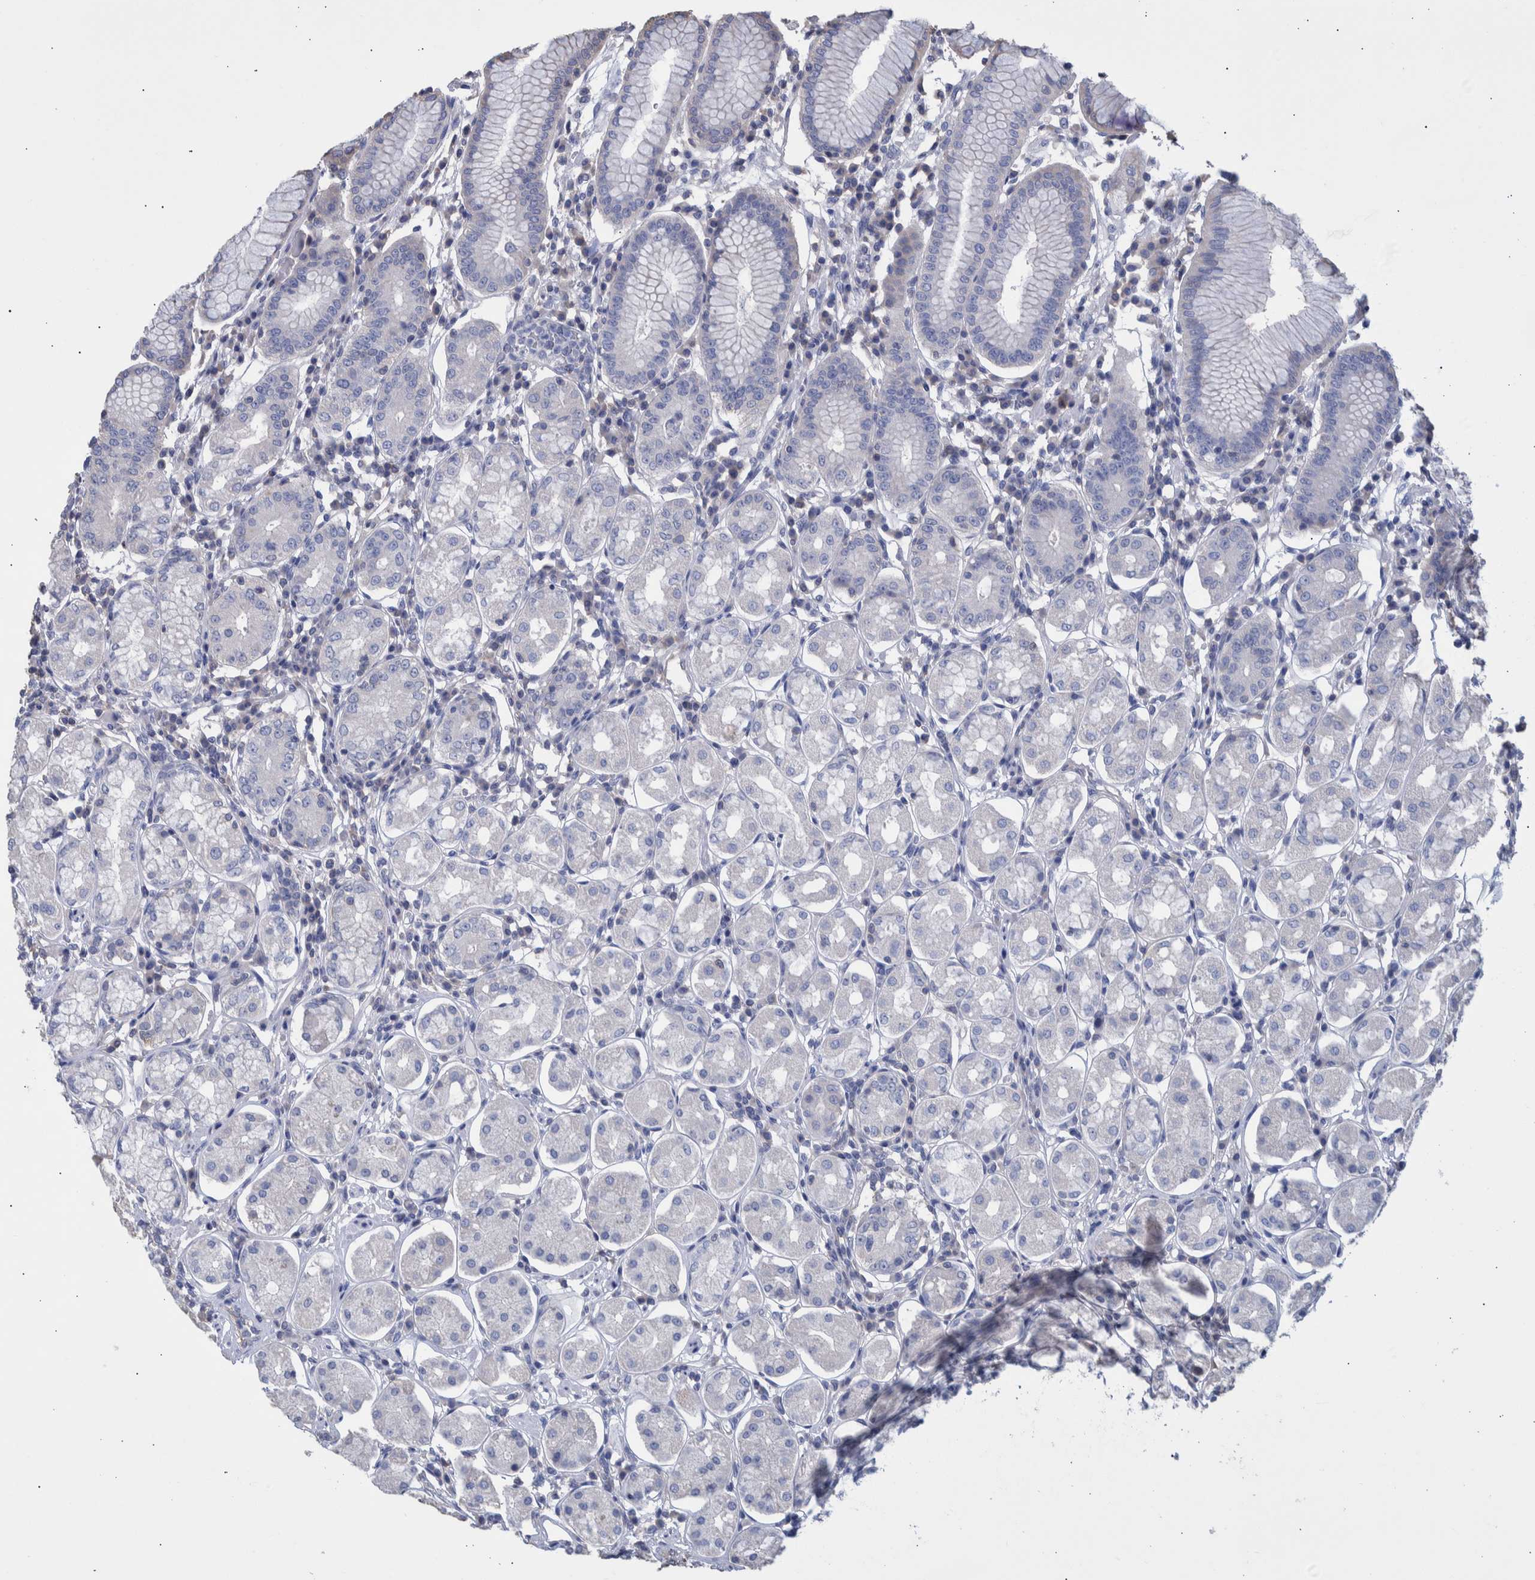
{"staining": {"intensity": "negative", "quantity": "none", "location": "none"}, "tissue": "stomach", "cell_type": "Glandular cells", "image_type": "normal", "snomed": [{"axis": "morphology", "description": "Normal tissue, NOS"}, {"axis": "topography", "description": "Stomach"}, {"axis": "topography", "description": "Stomach, lower"}], "caption": "Immunohistochemistry image of benign stomach stained for a protein (brown), which reveals no staining in glandular cells. The staining is performed using DAB (3,3'-diaminobenzidine) brown chromogen with nuclei counter-stained in using hematoxylin.", "gene": "PPP3CC", "patient": {"sex": "female", "age": 56}}